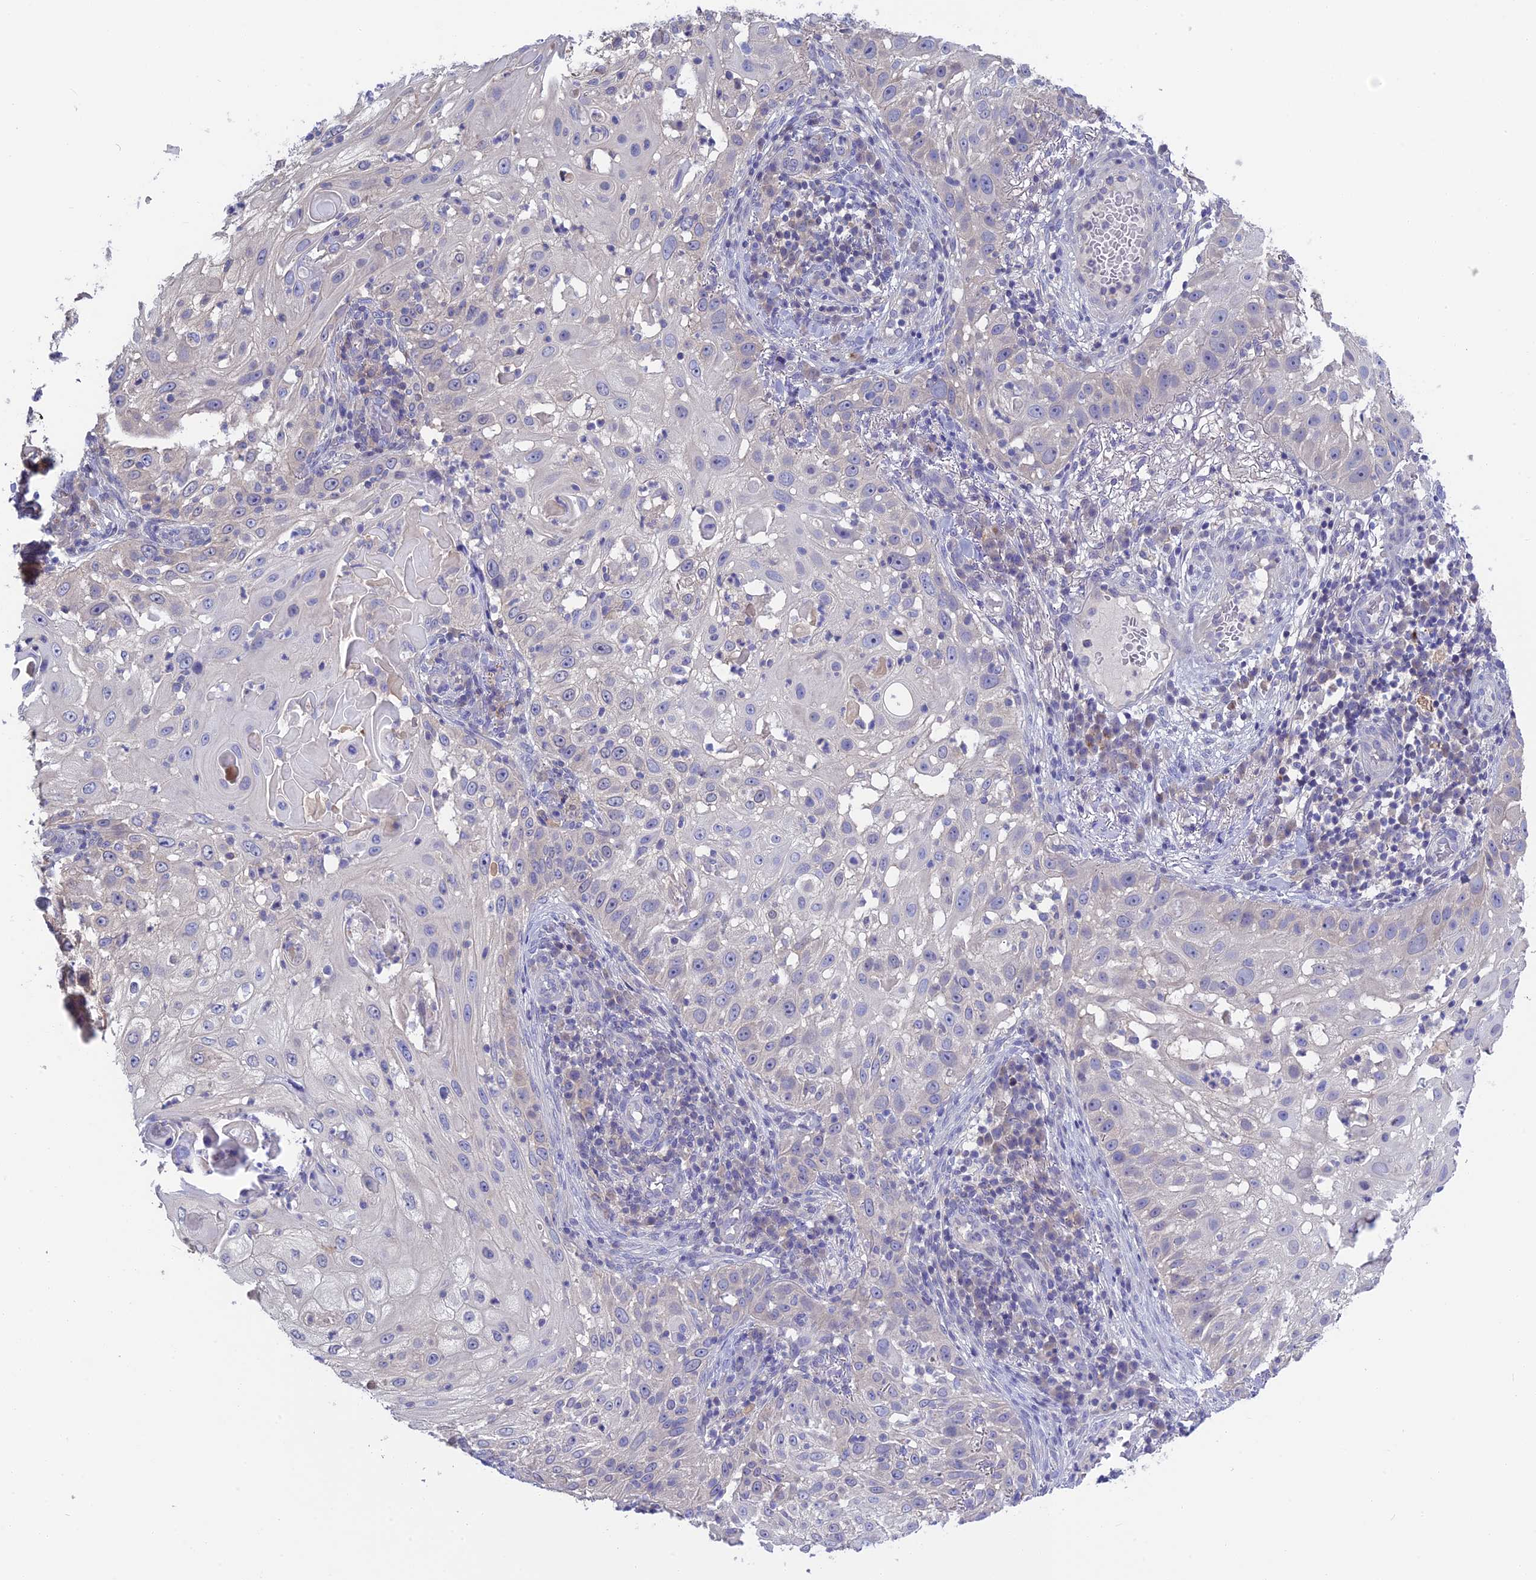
{"staining": {"intensity": "negative", "quantity": "none", "location": "none"}, "tissue": "skin cancer", "cell_type": "Tumor cells", "image_type": "cancer", "snomed": [{"axis": "morphology", "description": "Squamous cell carcinoma, NOS"}, {"axis": "topography", "description": "Skin"}], "caption": "This is an immunohistochemistry (IHC) micrograph of human skin cancer (squamous cell carcinoma). There is no positivity in tumor cells.", "gene": "SNAP91", "patient": {"sex": "female", "age": 44}}